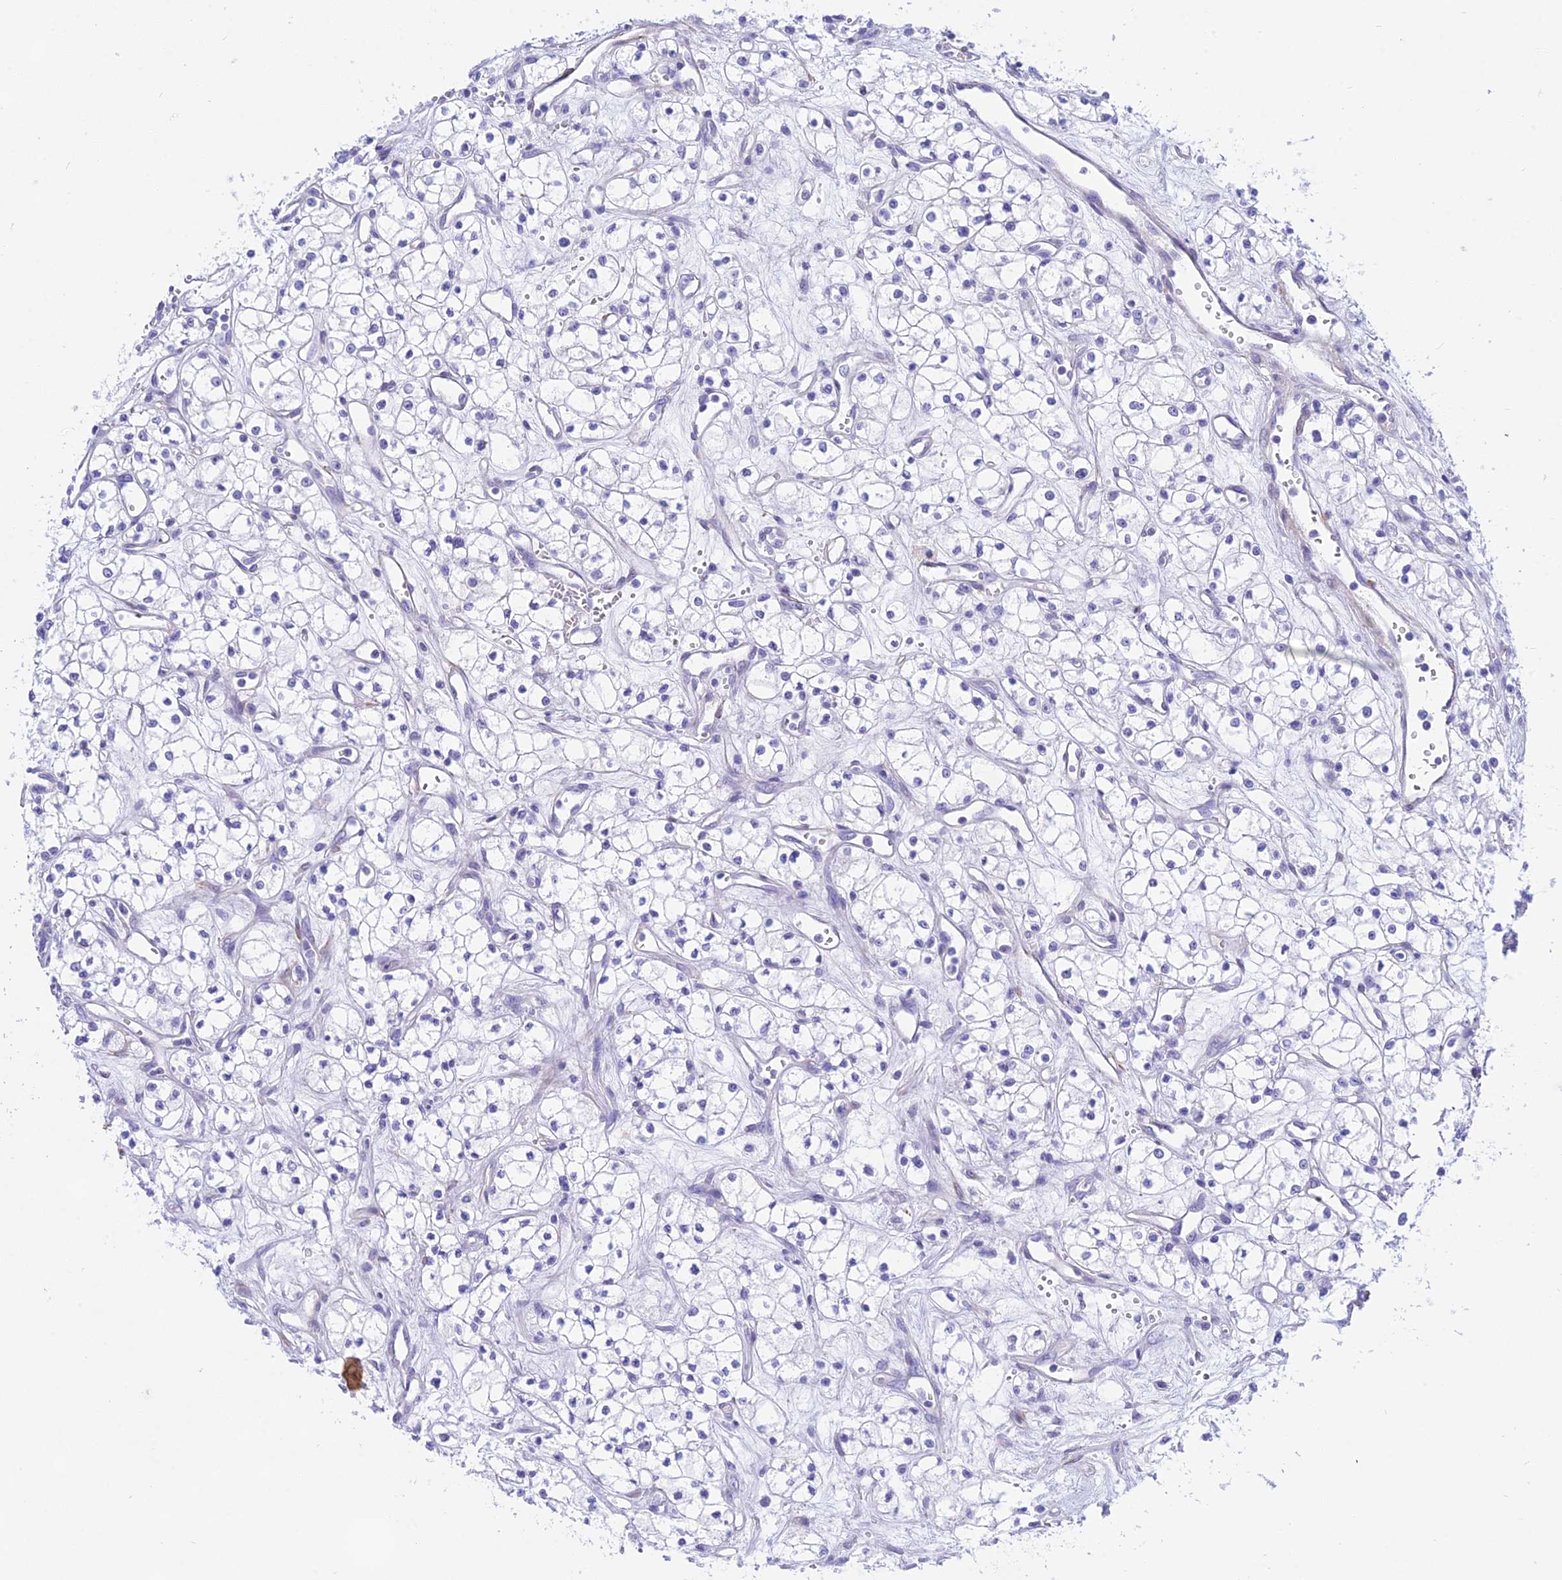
{"staining": {"intensity": "negative", "quantity": "none", "location": "none"}, "tissue": "renal cancer", "cell_type": "Tumor cells", "image_type": "cancer", "snomed": [{"axis": "morphology", "description": "Adenocarcinoma, NOS"}, {"axis": "topography", "description": "Kidney"}], "caption": "The immunohistochemistry (IHC) image has no significant expression in tumor cells of renal cancer (adenocarcinoma) tissue. The staining is performed using DAB (3,3'-diaminobenzidine) brown chromogen with nuclei counter-stained in using hematoxylin.", "gene": "DEFB107A", "patient": {"sex": "male", "age": 59}}